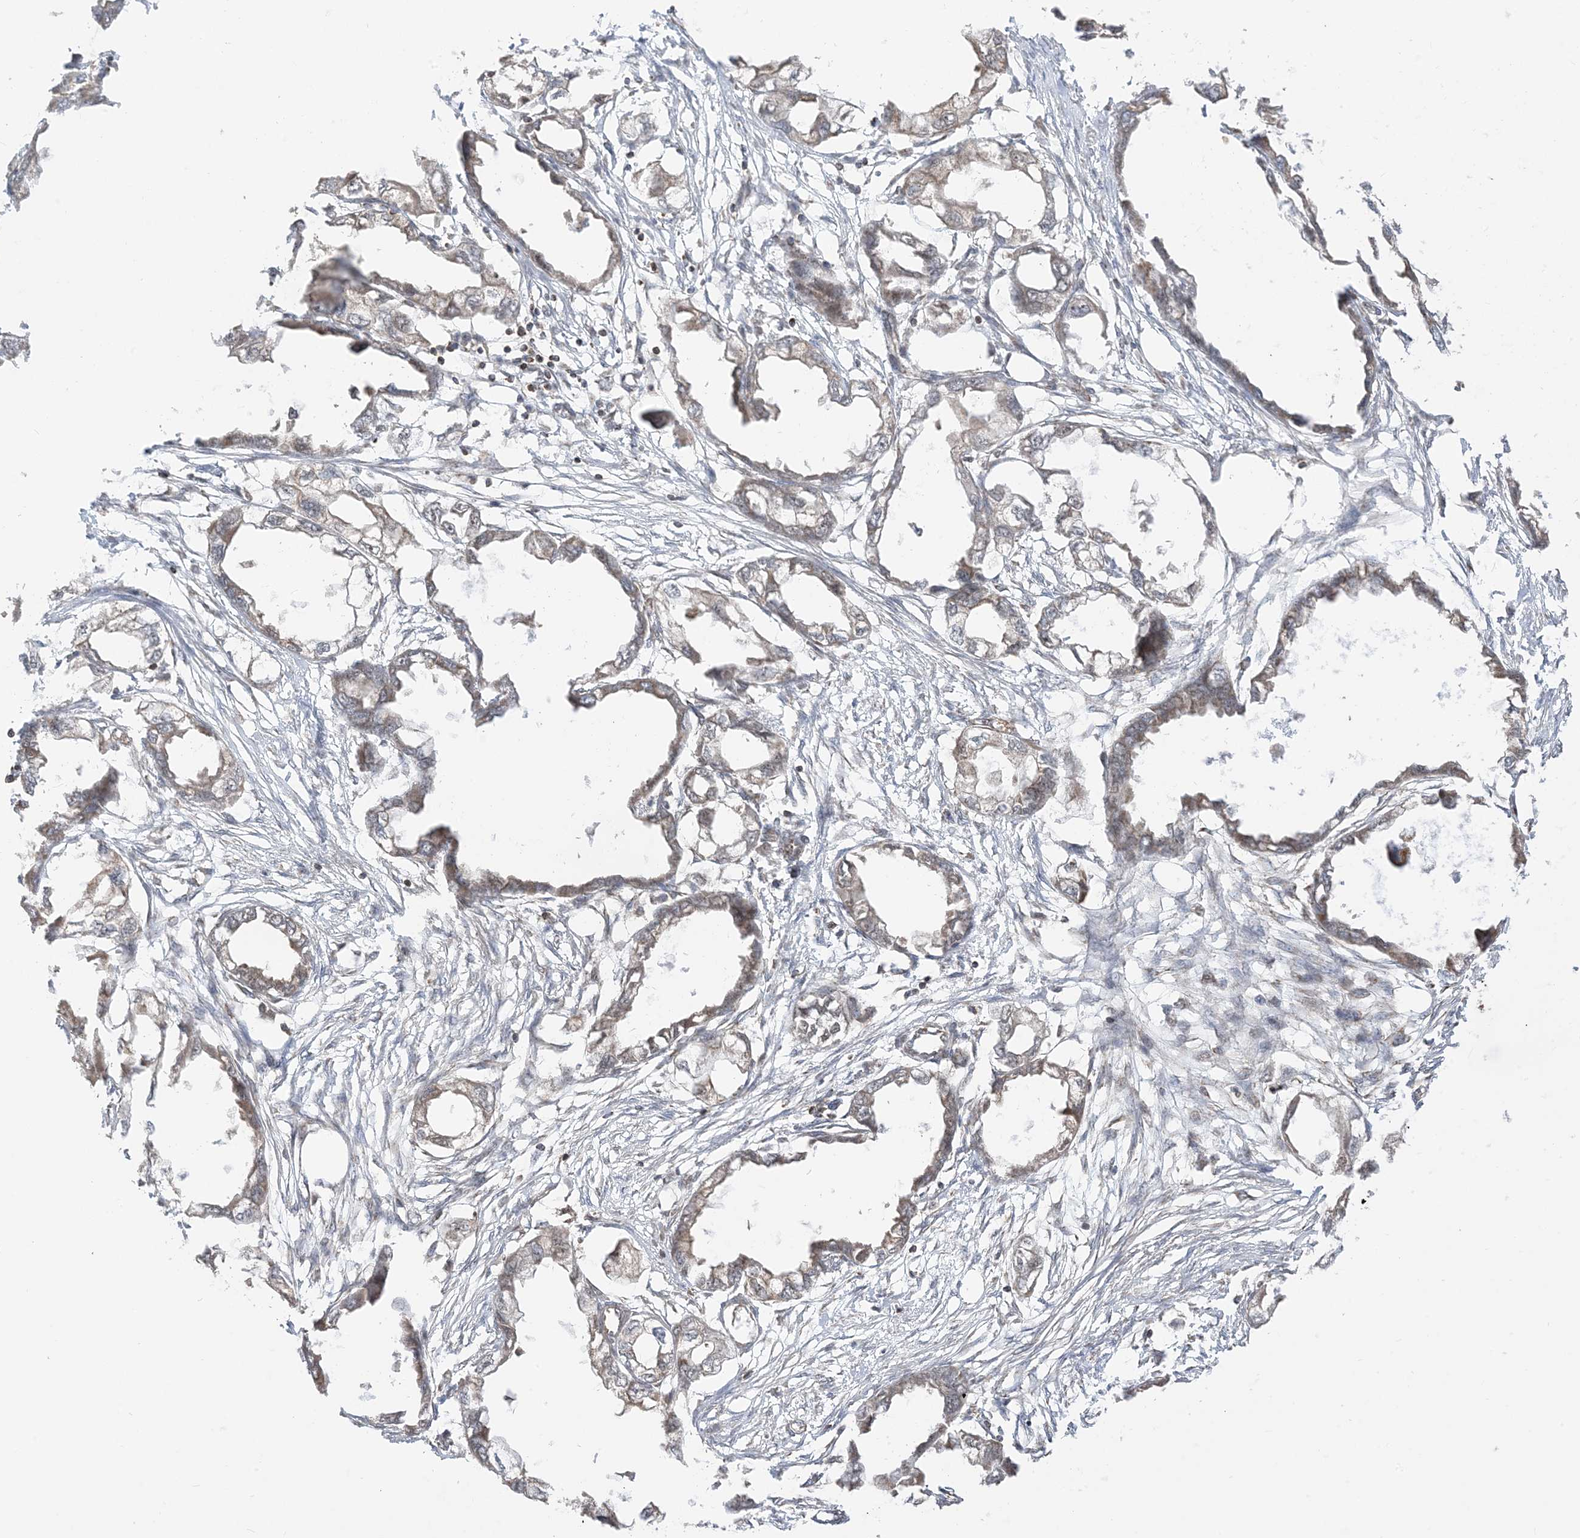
{"staining": {"intensity": "weak", "quantity": "<25%", "location": "cytoplasmic/membranous"}, "tissue": "endometrial cancer", "cell_type": "Tumor cells", "image_type": "cancer", "snomed": [{"axis": "morphology", "description": "Adenocarcinoma, NOS"}, {"axis": "morphology", "description": "Adenocarcinoma, metastatic, NOS"}, {"axis": "topography", "description": "Adipose tissue"}, {"axis": "topography", "description": "Endometrium"}], "caption": "High magnification brightfield microscopy of adenocarcinoma (endometrial) stained with DAB (3,3'-diaminobenzidine) (brown) and counterstained with hematoxylin (blue): tumor cells show no significant staining.", "gene": "MAPKBP1", "patient": {"sex": "female", "age": 67}}